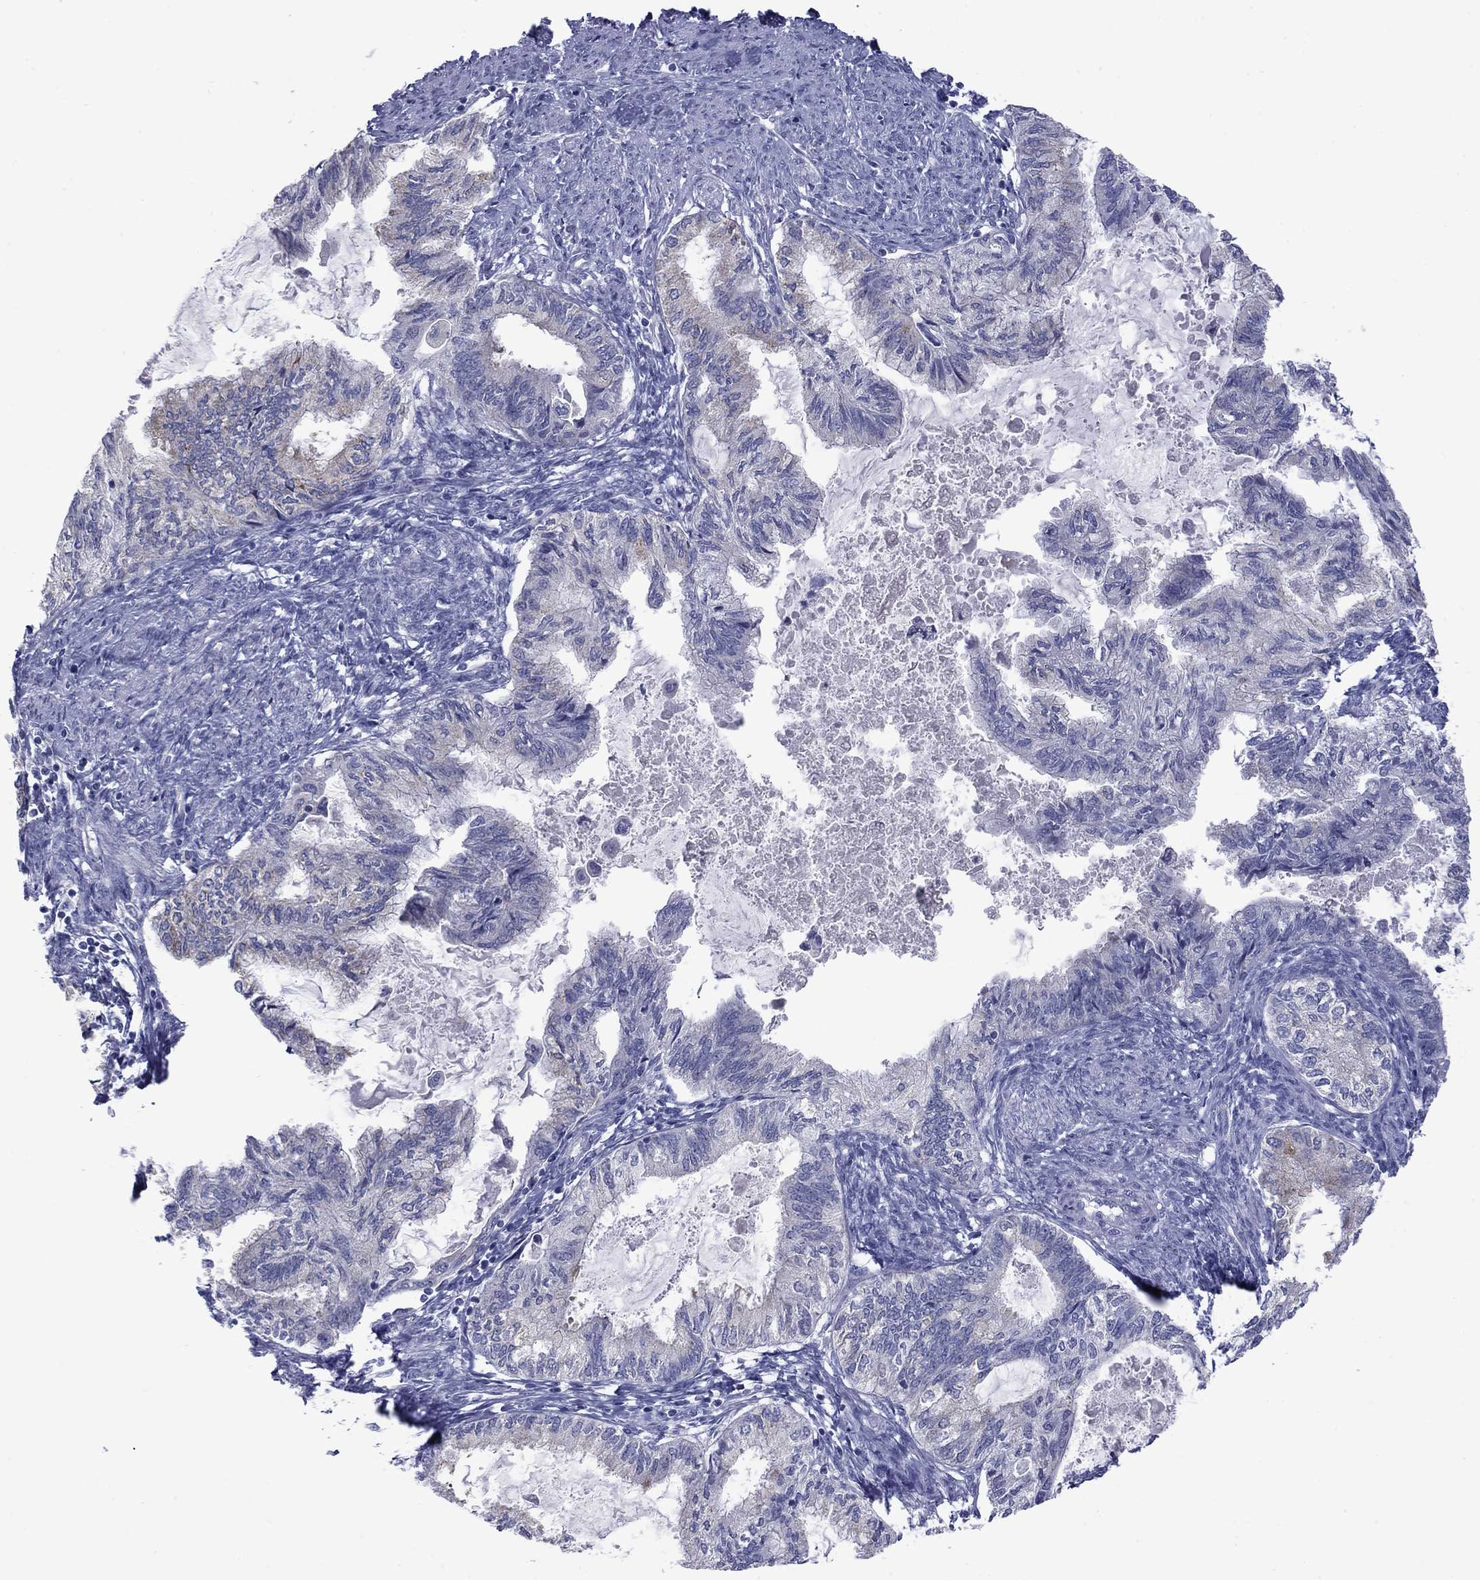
{"staining": {"intensity": "negative", "quantity": "none", "location": "none"}, "tissue": "endometrial cancer", "cell_type": "Tumor cells", "image_type": "cancer", "snomed": [{"axis": "morphology", "description": "Adenocarcinoma, NOS"}, {"axis": "topography", "description": "Endometrium"}], "caption": "Tumor cells show no significant protein staining in endometrial adenocarcinoma.", "gene": "TMPRSS11A", "patient": {"sex": "female", "age": 86}}